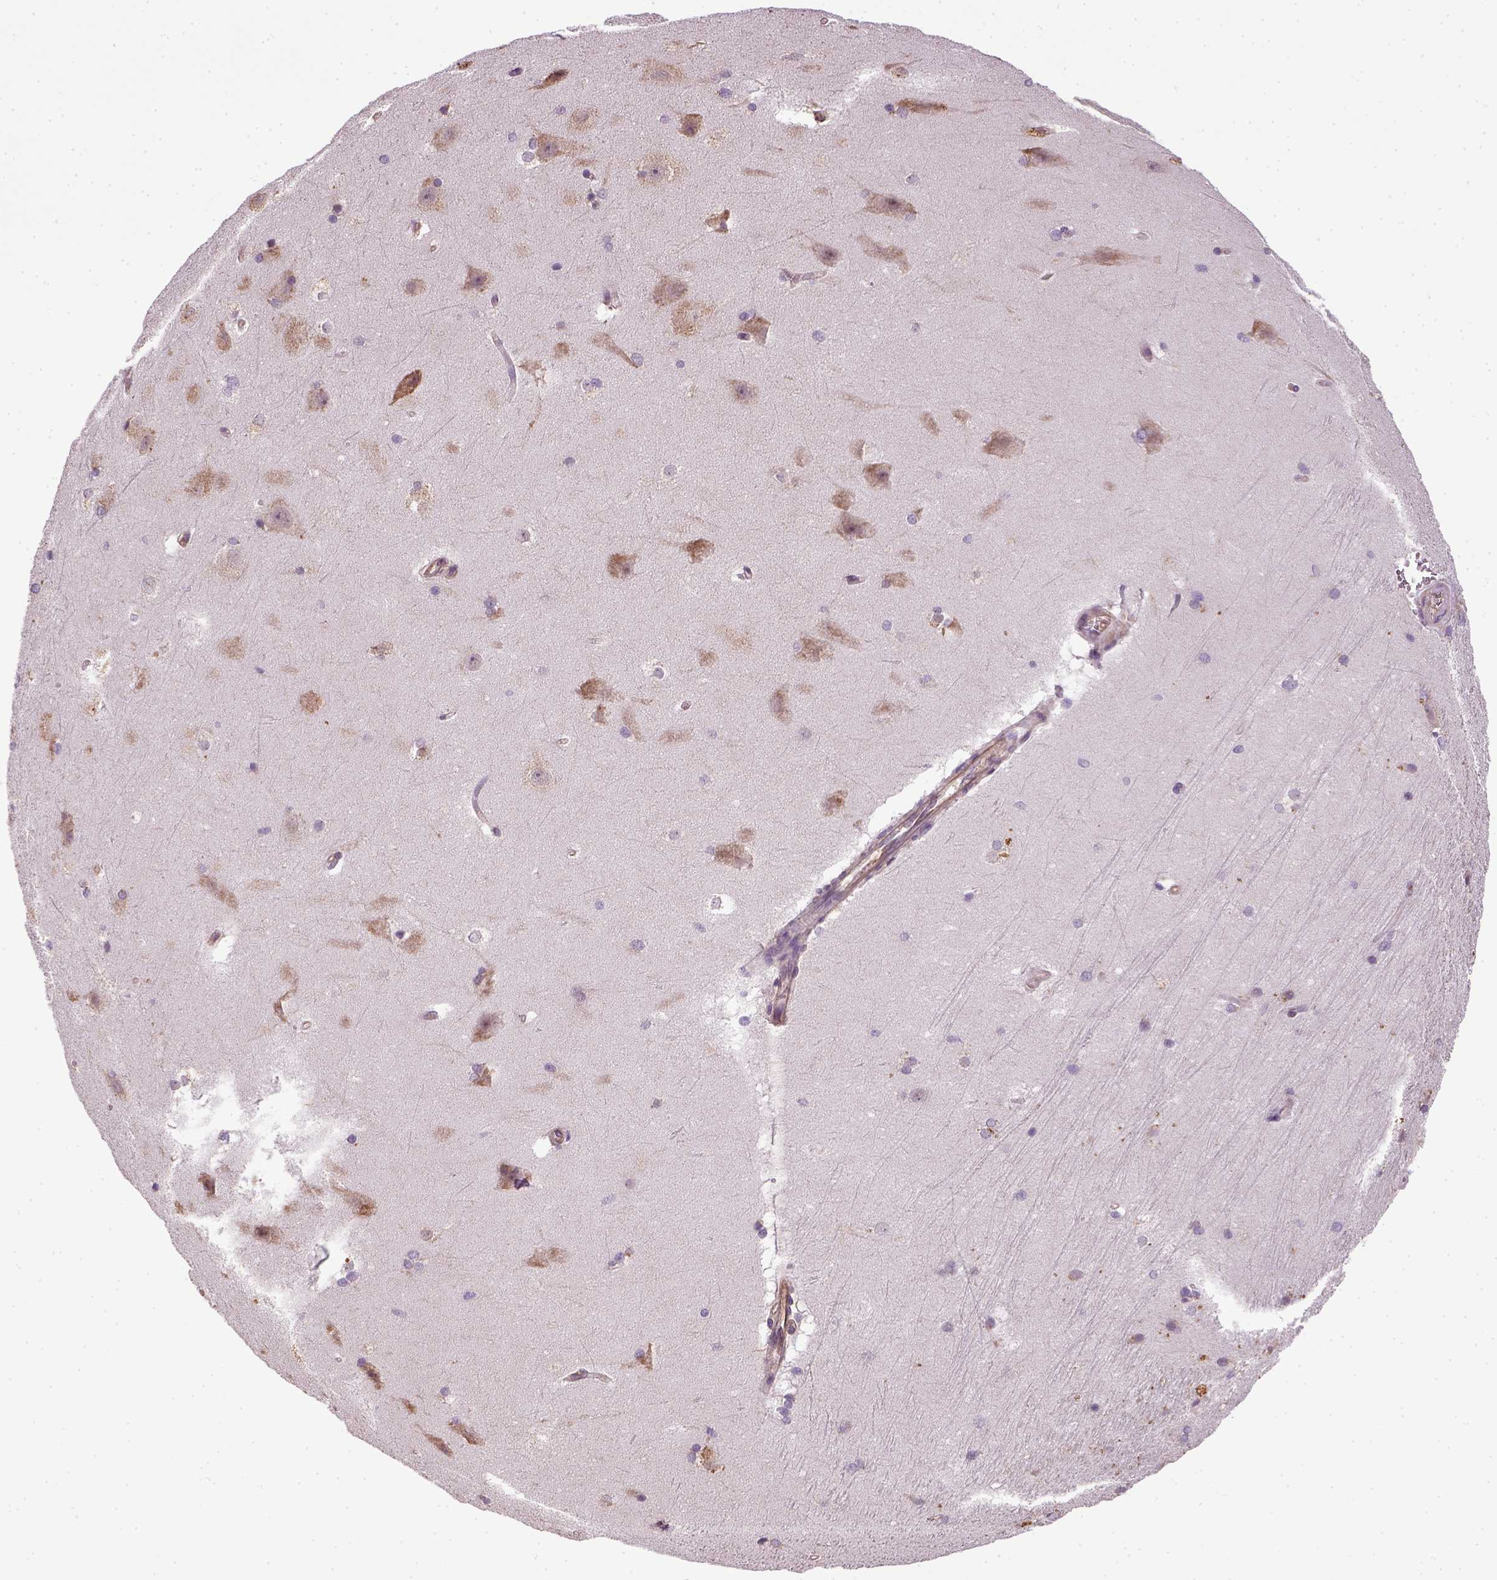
{"staining": {"intensity": "negative", "quantity": "none", "location": "none"}, "tissue": "hippocampus", "cell_type": "Glial cells", "image_type": "normal", "snomed": [{"axis": "morphology", "description": "Normal tissue, NOS"}, {"axis": "topography", "description": "Cerebral cortex"}, {"axis": "topography", "description": "Hippocampus"}], "caption": "Immunohistochemistry (IHC) photomicrograph of benign hippocampus: hippocampus stained with DAB displays no significant protein positivity in glial cells.", "gene": "TPRG1", "patient": {"sex": "female", "age": 19}}